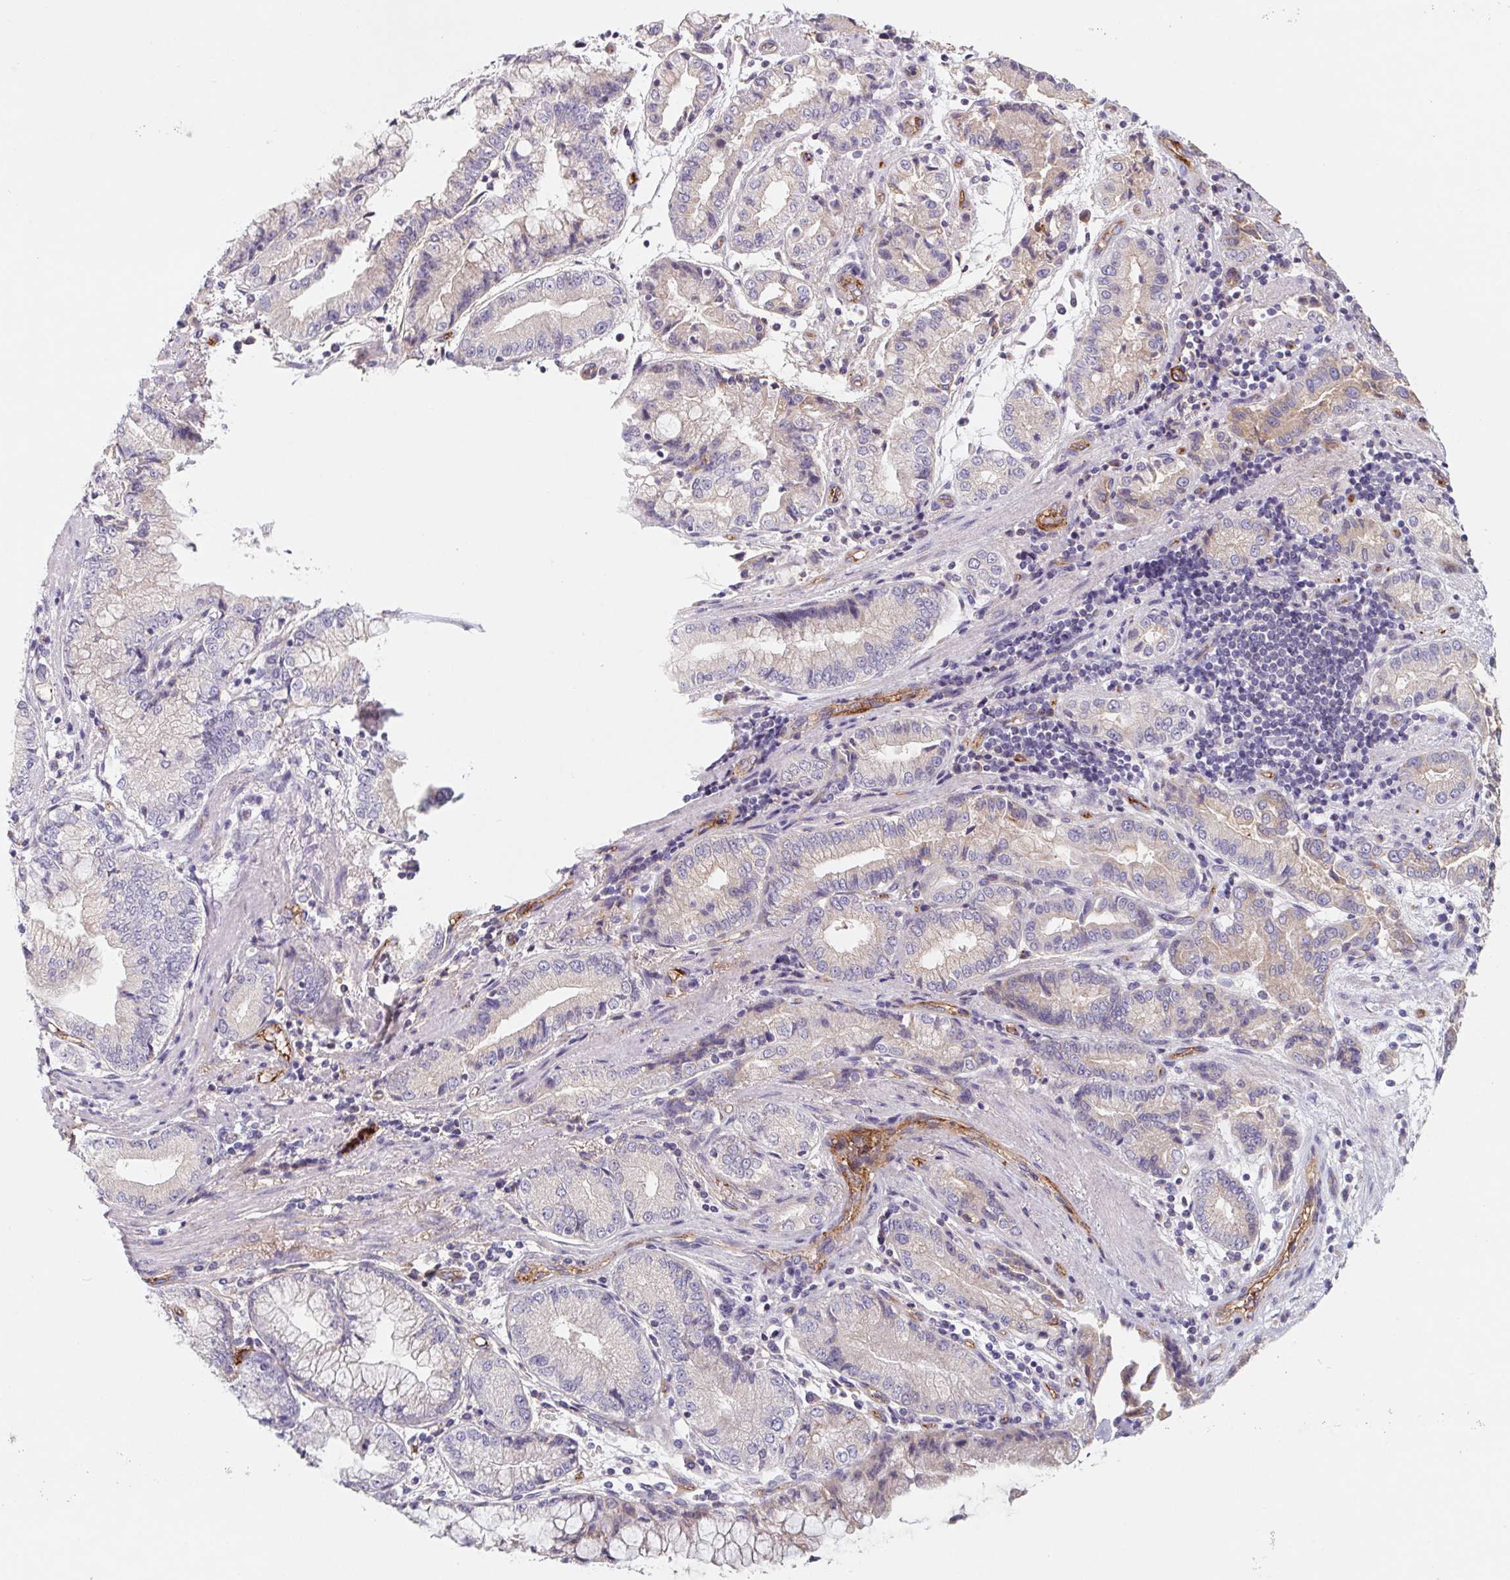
{"staining": {"intensity": "negative", "quantity": "none", "location": "none"}, "tissue": "stomach cancer", "cell_type": "Tumor cells", "image_type": "cancer", "snomed": [{"axis": "morphology", "description": "Adenocarcinoma, NOS"}, {"axis": "topography", "description": "Stomach, upper"}], "caption": "Human stomach adenocarcinoma stained for a protein using immunohistochemistry reveals no positivity in tumor cells.", "gene": "LPA", "patient": {"sex": "female", "age": 74}}